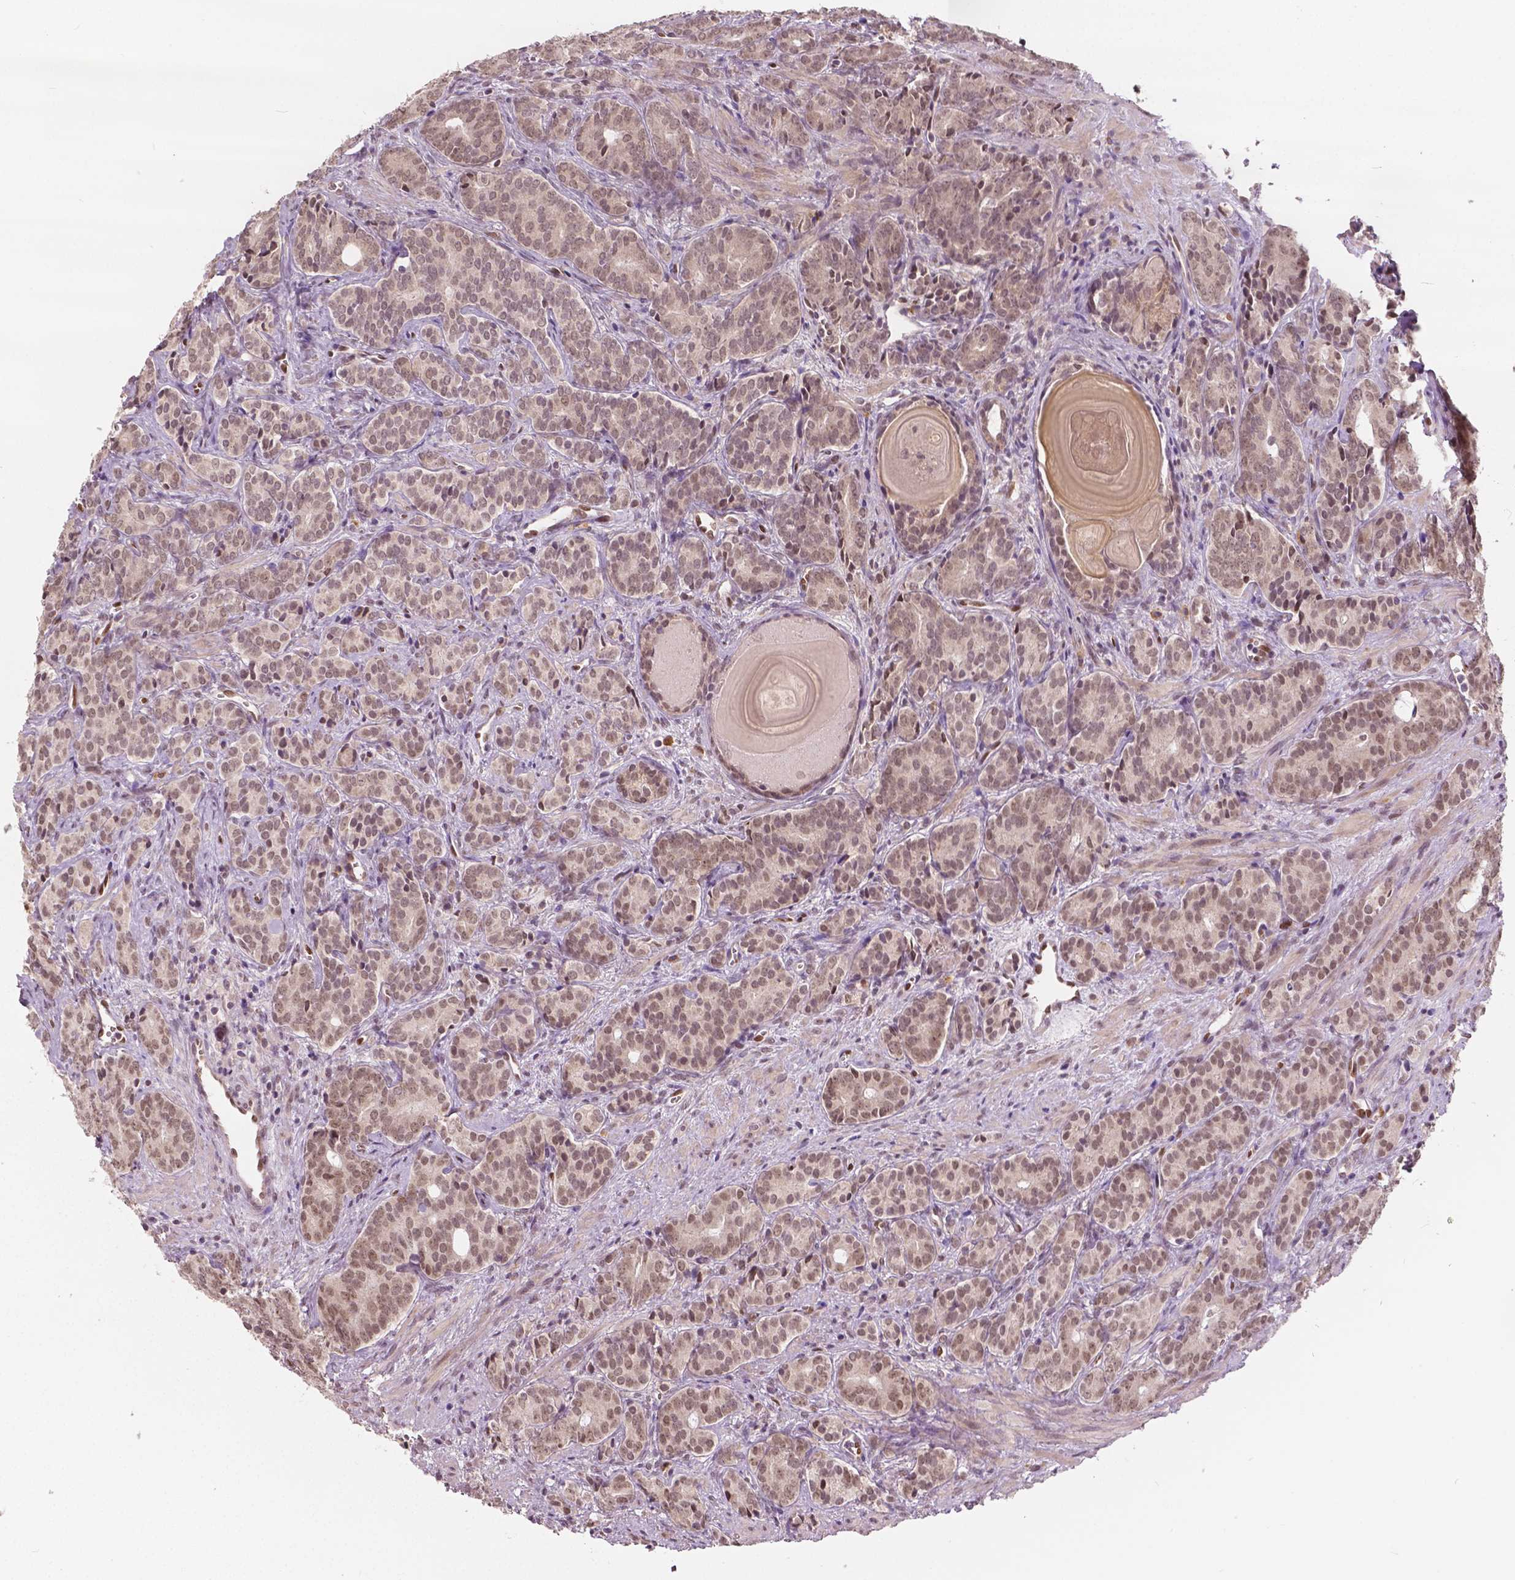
{"staining": {"intensity": "weak", "quantity": ">75%", "location": "nuclear"}, "tissue": "prostate cancer", "cell_type": "Tumor cells", "image_type": "cancer", "snomed": [{"axis": "morphology", "description": "Adenocarcinoma, High grade"}, {"axis": "topography", "description": "Prostate"}], "caption": "Immunohistochemical staining of prostate cancer (high-grade adenocarcinoma) reveals low levels of weak nuclear positivity in approximately >75% of tumor cells.", "gene": "HMBOX1", "patient": {"sex": "male", "age": 84}}